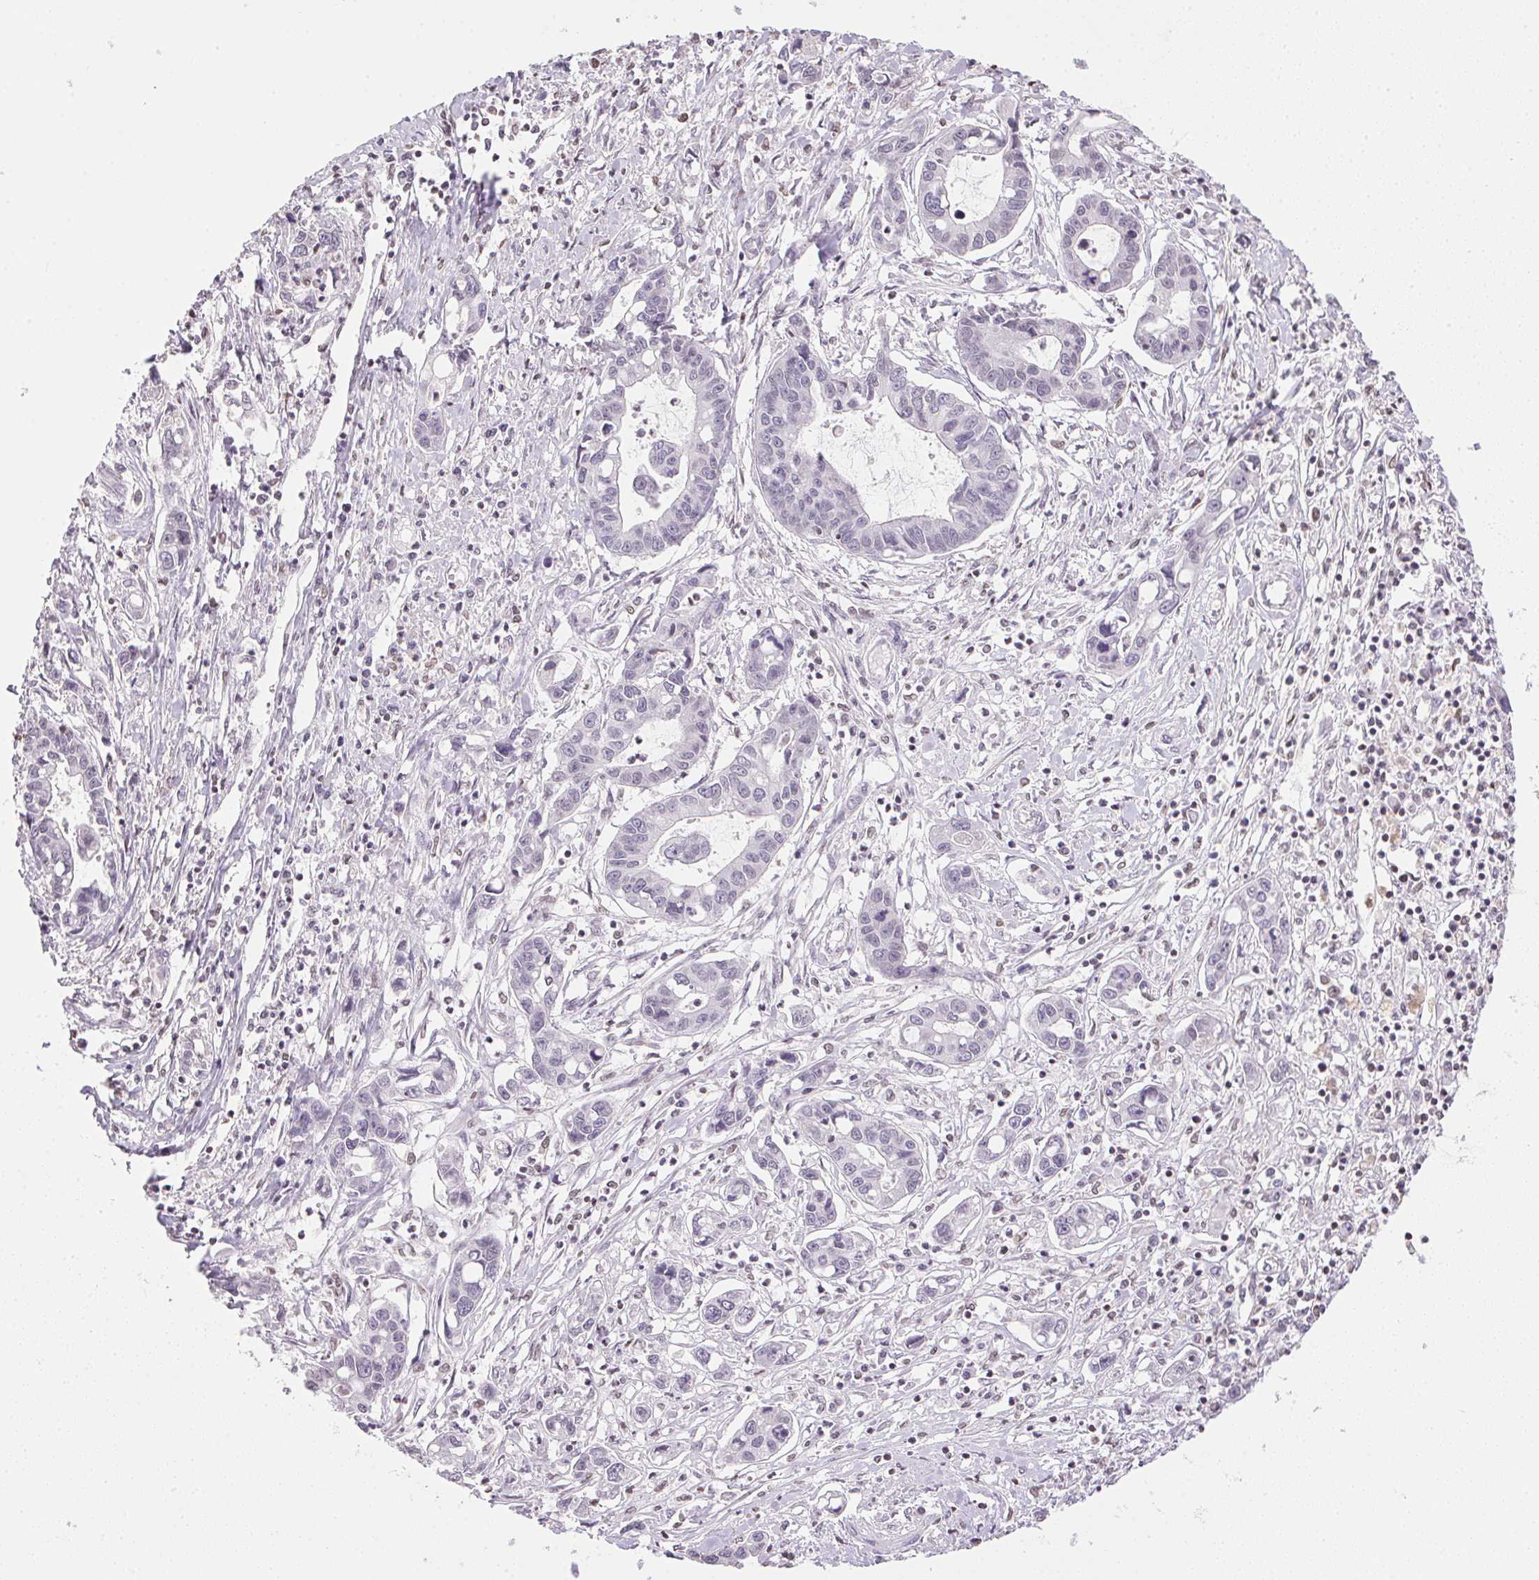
{"staining": {"intensity": "negative", "quantity": "none", "location": "none"}, "tissue": "liver cancer", "cell_type": "Tumor cells", "image_type": "cancer", "snomed": [{"axis": "morphology", "description": "Cholangiocarcinoma"}, {"axis": "topography", "description": "Liver"}], "caption": "Liver cancer (cholangiocarcinoma) was stained to show a protein in brown. There is no significant positivity in tumor cells.", "gene": "PRL", "patient": {"sex": "male", "age": 58}}